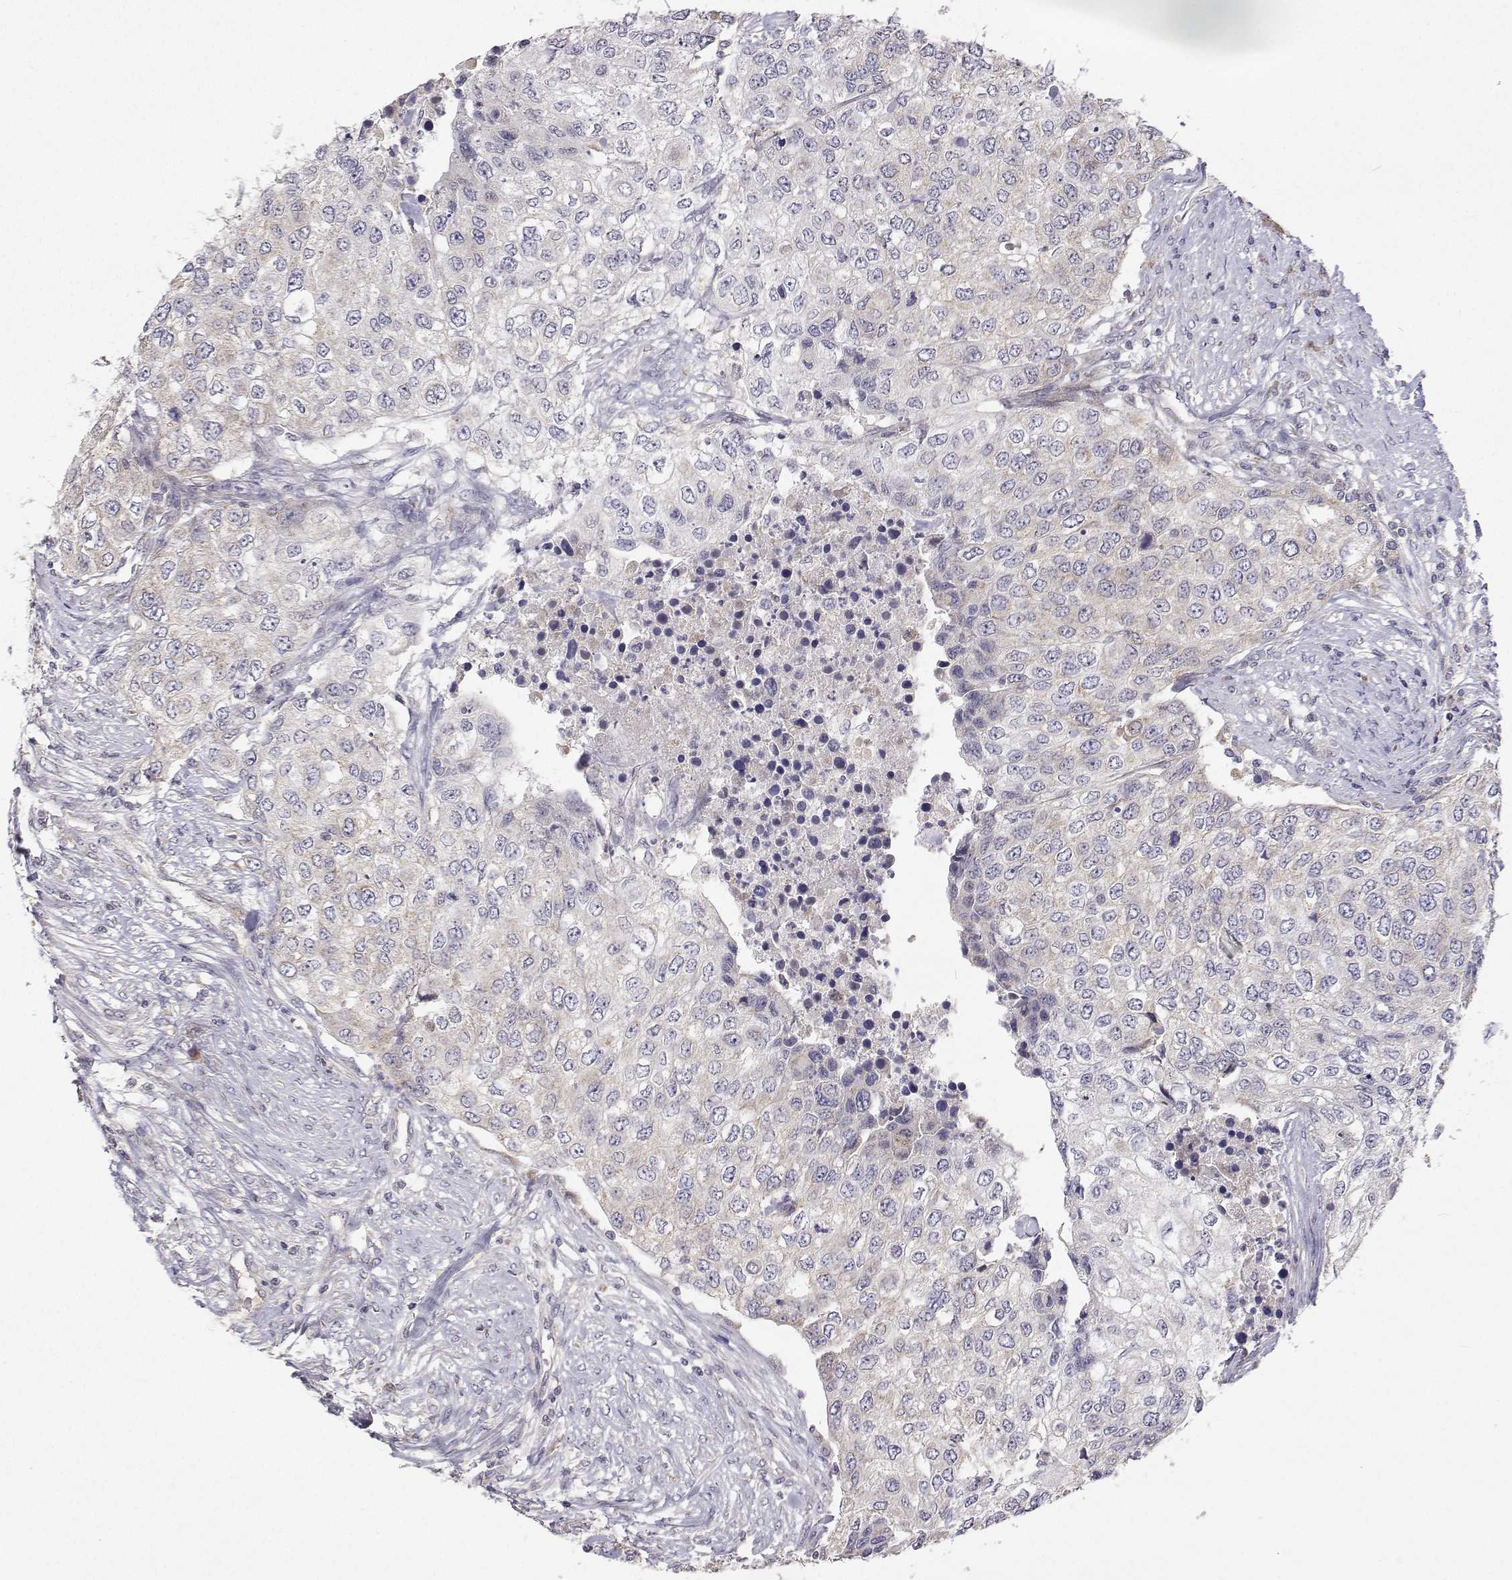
{"staining": {"intensity": "negative", "quantity": "none", "location": "none"}, "tissue": "urothelial cancer", "cell_type": "Tumor cells", "image_type": "cancer", "snomed": [{"axis": "morphology", "description": "Urothelial carcinoma, High grade"}, {"axis": "topography", "description": "Urinary bladder"}], "caption": "Urothelial cancer stained for a protein using immunohistochemistry exhibits no positivity tumor cells.", "gene": "MRPL3", "patient": {"sex": "female", "age": 78}}